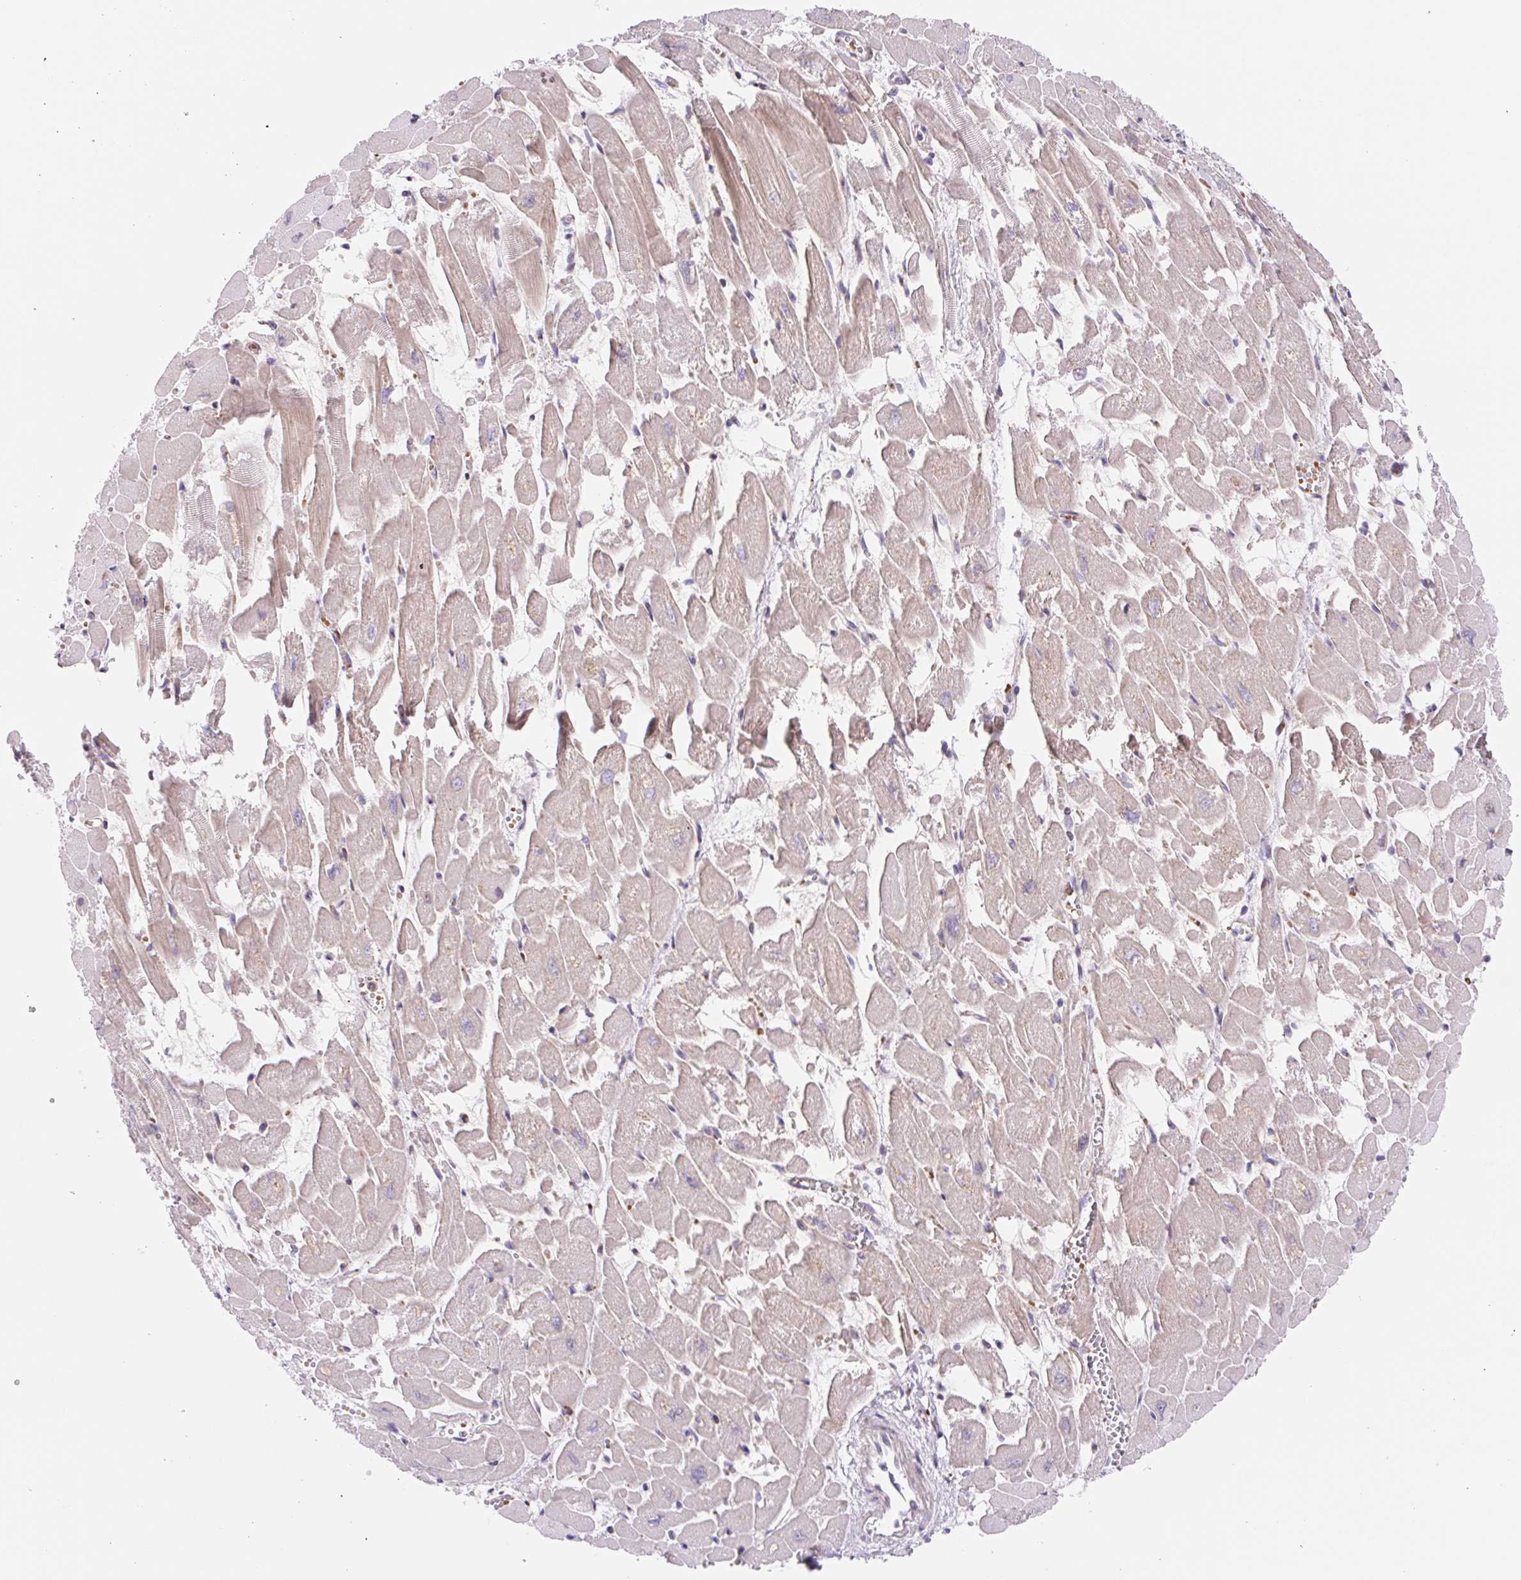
{"staining": {"intensity": "weak", "quantity": "25%-75%", "location": "cytoplasmic/membranous"}, "tissue": "heart muscle", "cell_type": "Cardiomyocytes", "image_type": "normal", "snomed": [{"axis": "morphology", "description": "Normal tissue, NOS"}, {"axis": "topography", "description": "Heart"}], "caption": "Weak cytoplasmic/membranous positivity is seen in approximately 25%-75% of cardiomyocytes in benign heart muscle.", "gene": "TPRG1", "patient": {"sex": "female", "age": 52}}